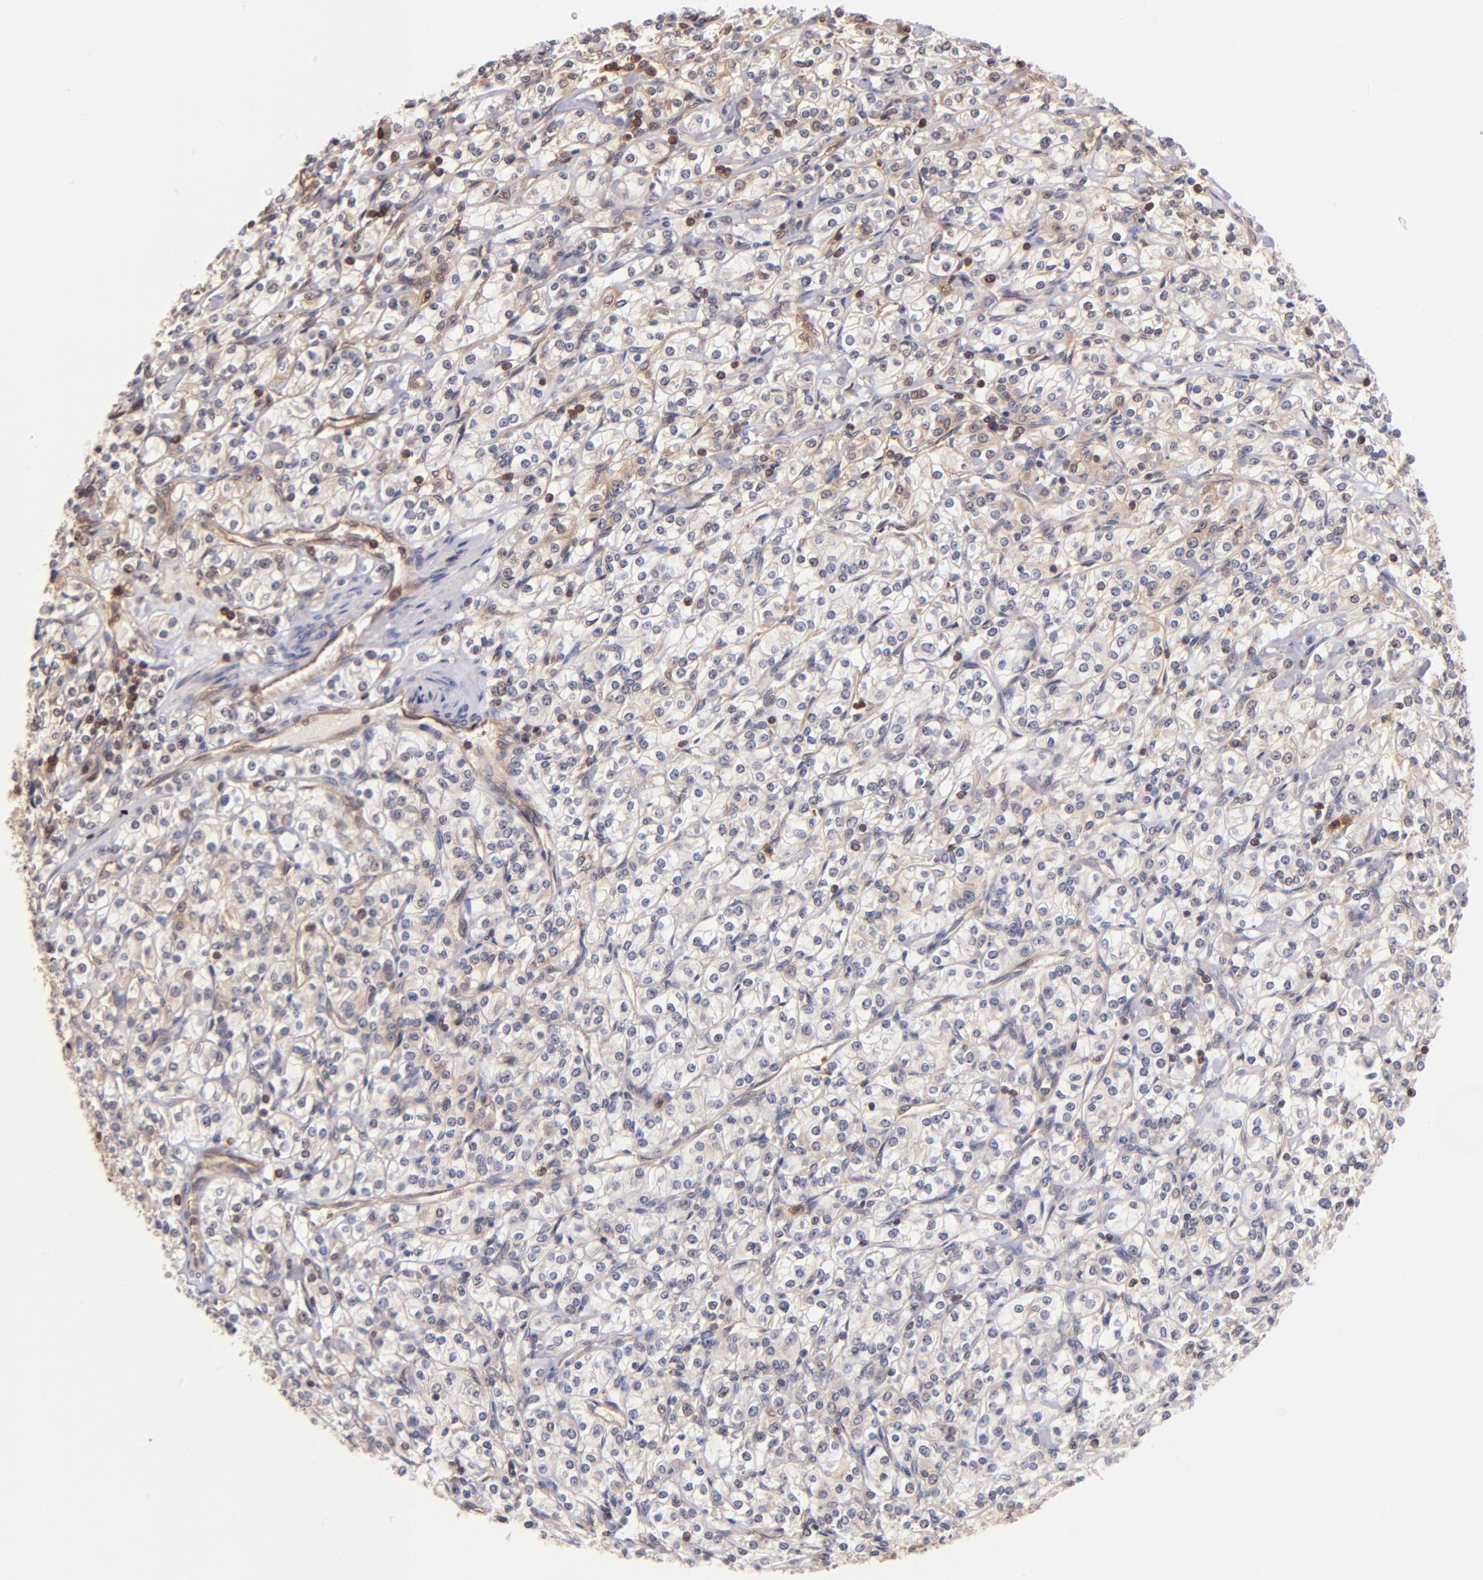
{"staining": {"intensity": "weak", "quantity": "<25%", "location": "cytoplasmic/membranous,nuclear"}, "tissue": "renal cancer", "cell_type": "Tumor cells", "image_type": "cancer", "snomed": [{"axis": "morphology", "description": "Adenocarcinoma, NOS"}, {"axis": "topography", "description": "Kidney"}], "caption": "Immunohistochemistry (IHC) histopathology image of adenocarcinoma (renal) stained for a protein (brown), which exhibits no expression in tumor cells.", "gene": "YWHAB", "patient": {"sex": "male", "age": 77}}